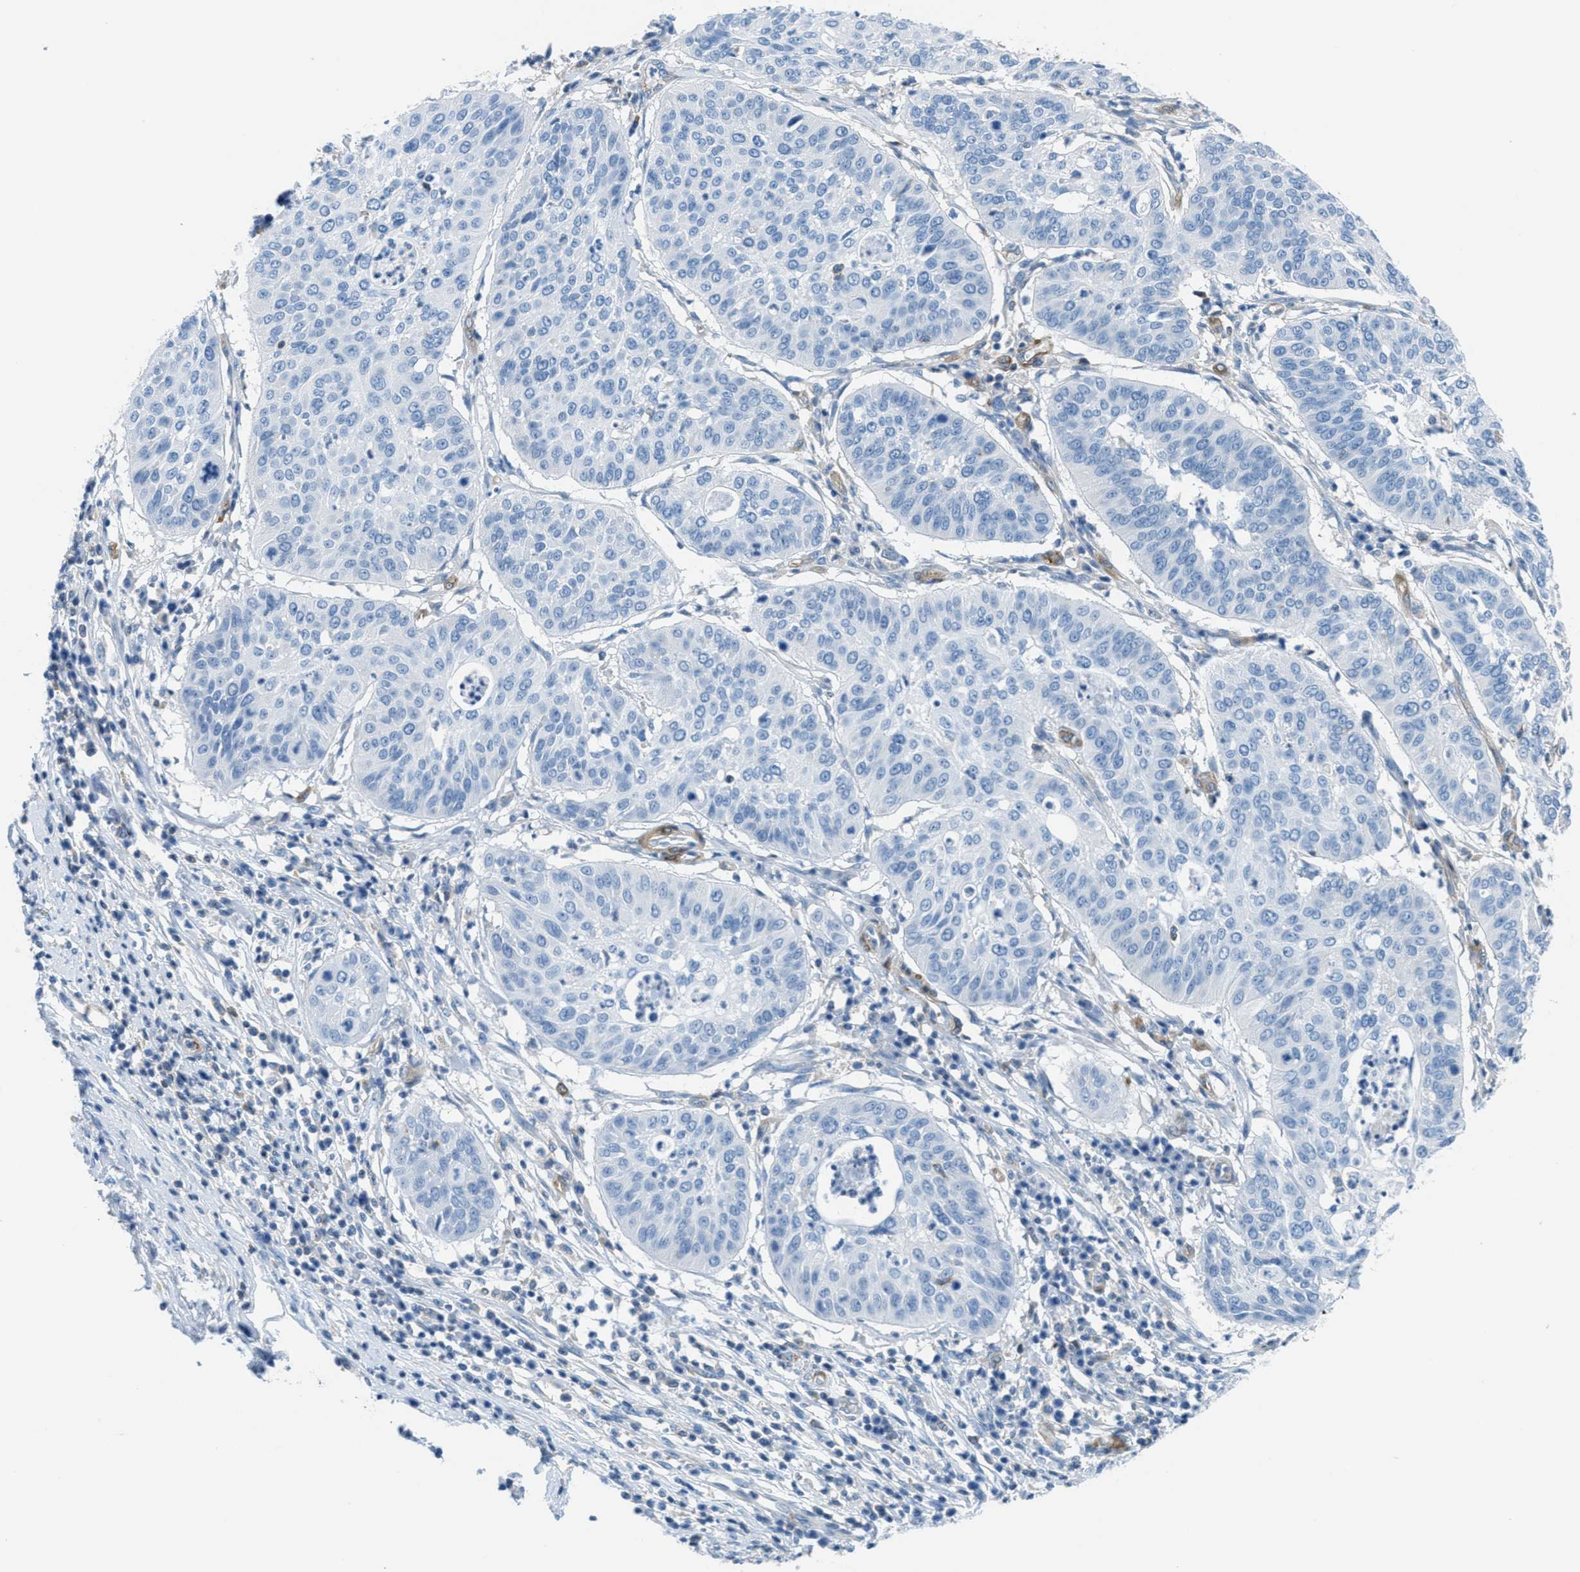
{"staining": {"intensity": "negative", "quantity": "none", "location": "none"}, "tissue": "cervical cancer", "cell_type": "Tumor cells", "image_type": "cancer", "snomed": [{"axis": "morphology", "description": "Normal tissue, NOS"}, {"axis": "morphology", "description": "Squamous cell carcinoma, NOS"}, {"axis": "topography", "description": "Cervix"}], "caption": "High power microscopy histopathology image of an IHC histopathology image of cervical squamous cell carcinoma, revealing no significant expression in tumor cells.", "gene": "MAPRE2", "patient": {"sex": "female", "age": 39}}